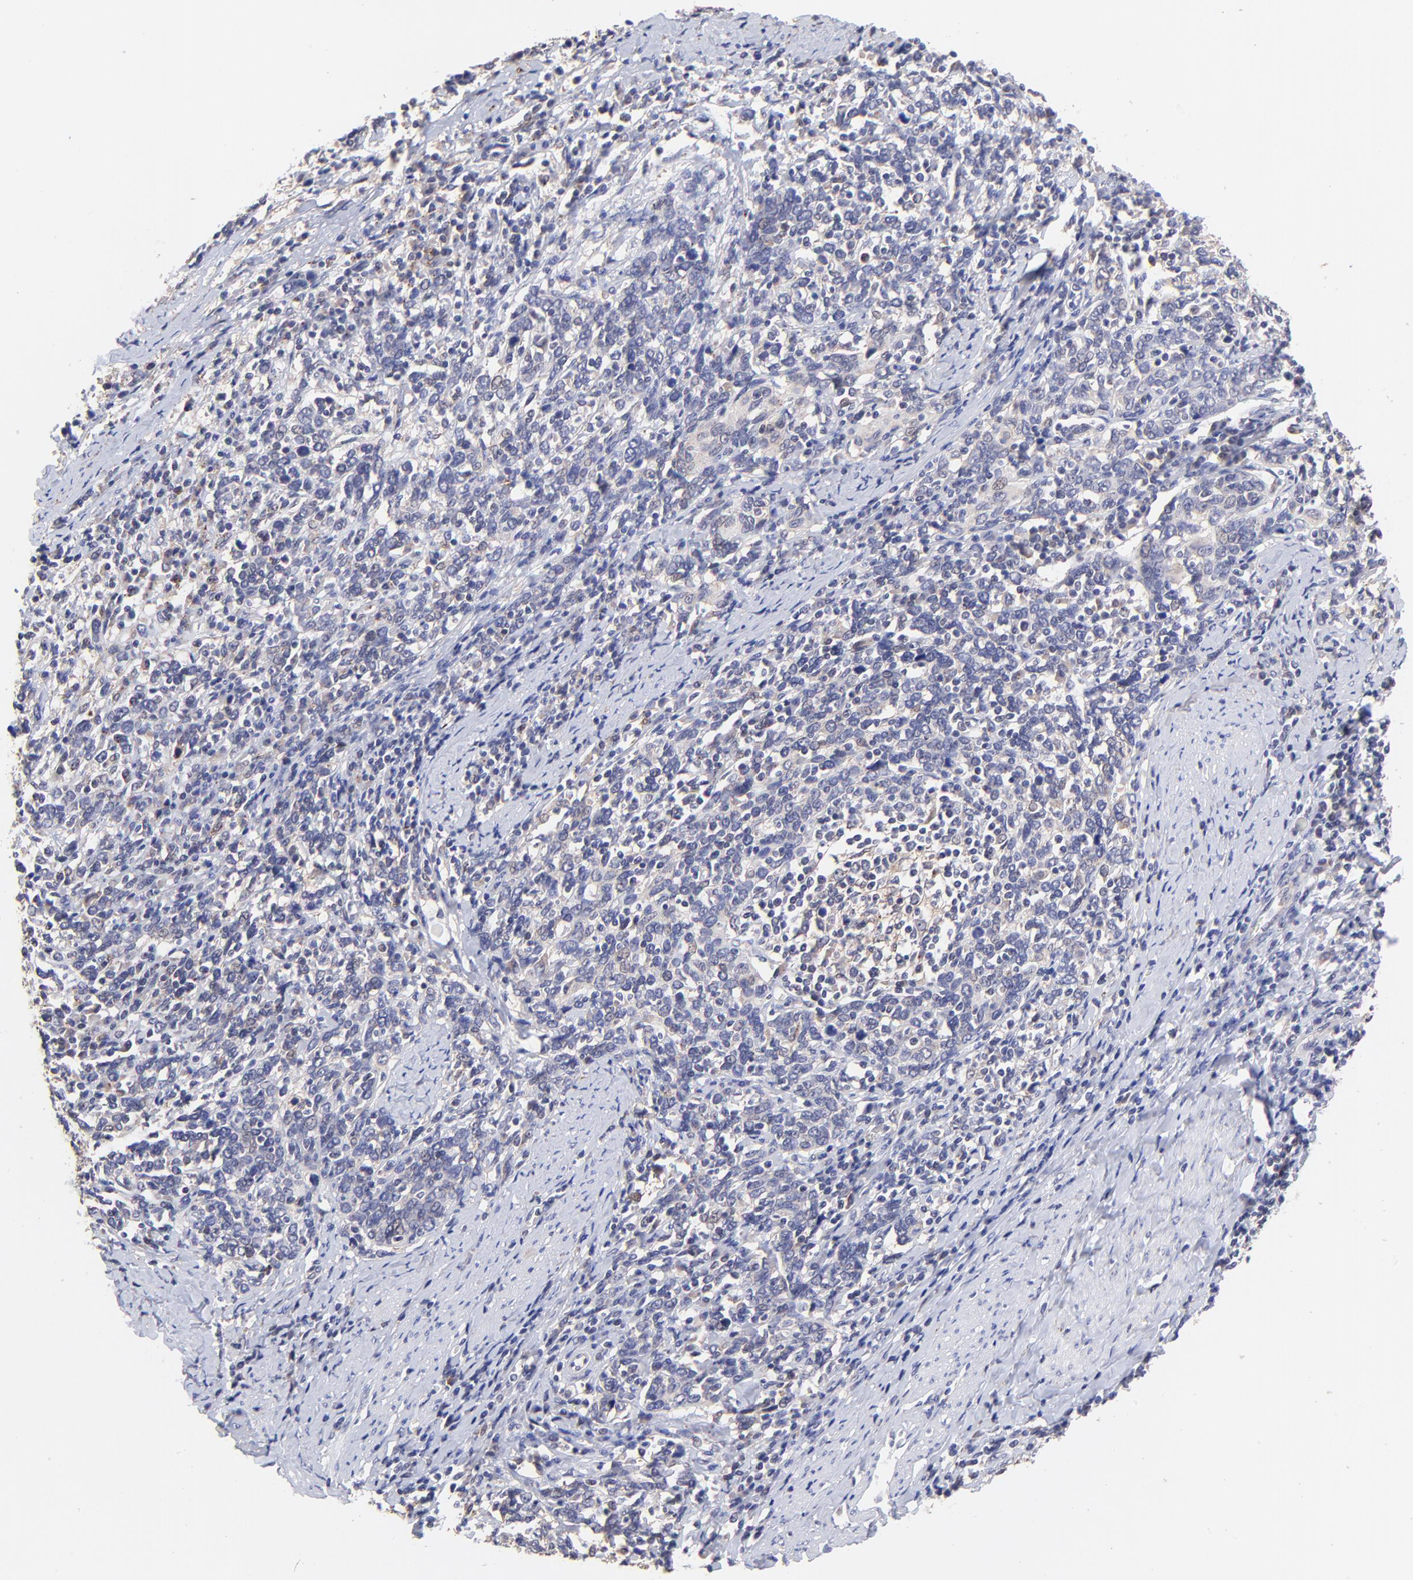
{"staining": {"intensity": "negative", "quantity": "none", "location": "none"}, "tissue": "cervical cancer", "cell_type": "Tumor cells", "image_type": "cancer", "snomed": [{"axis": "morphology", "description": "Squamous cell carcinoma, NOS"}, {"axis": "topography", "description": "Cervix"}], "caption": "There is no significant positivity in tumor cells of cervical squamous cell carcinoma. (Stains: DAB immunohistochemistry with hematoxylin counter stain, Microscopy: brightfield microscopy at high magnification).", "gene": "ZNF747", "patient": {"sex": "female", "age": 41}}